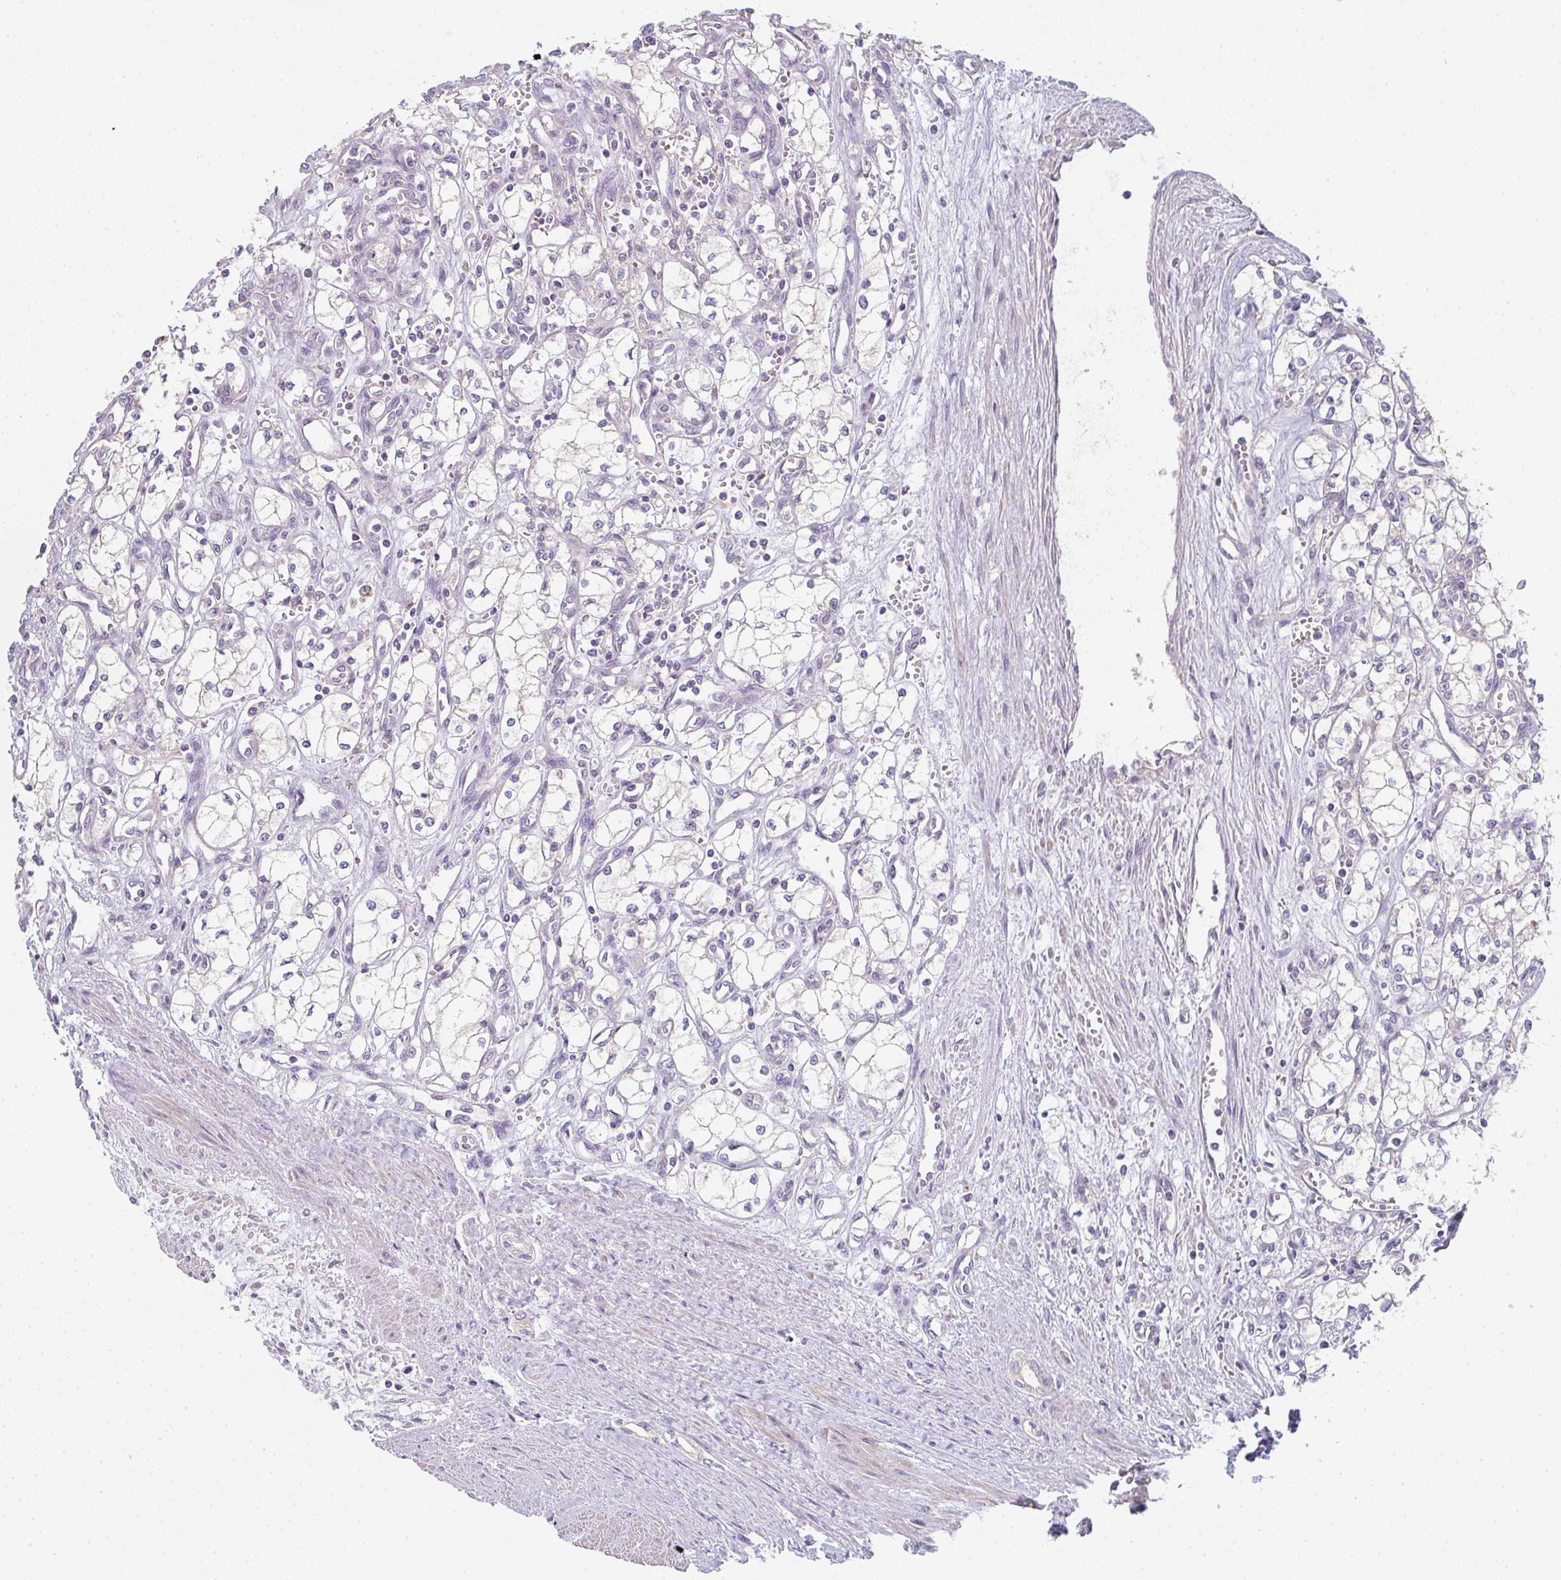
{"staining": {"intensity": "negative", "quantity": "none", "location": "none"}, "tissue": "renal cancer", "cell_type": "Tumor cells", "image_type": "cancer", "snomed": [{"axis": "morphology", "description": "Adenocarcinoma, NOS"}, {"axis": "topography", "description": "Kidney"}], "caption": "IHC image of neoplastic tissue: human renal cancer stained with DAB displays no significant protein staining in tumor cells.", "gene": "ZNF215", "patient": {"sex": "male", "age": 59}}